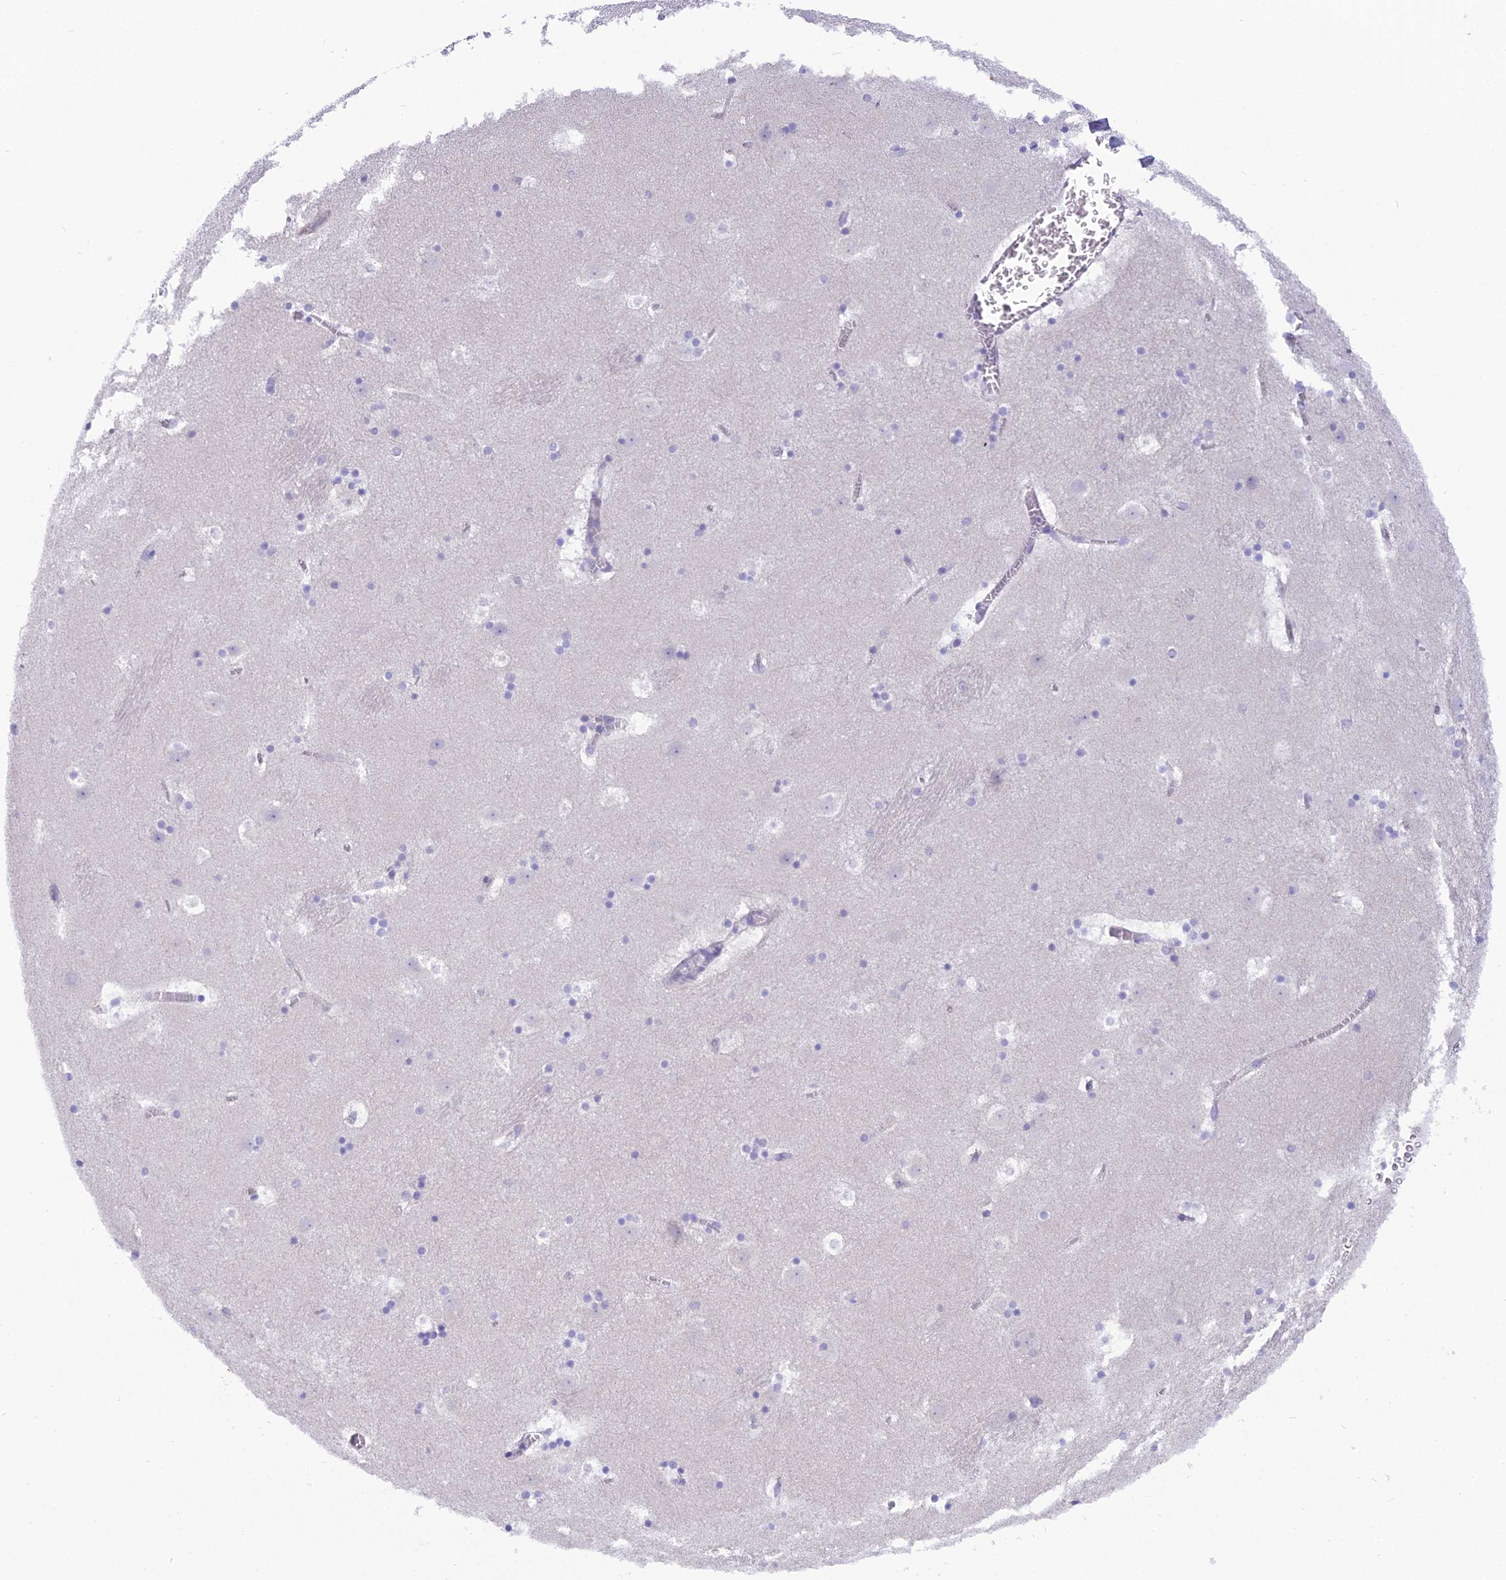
{"staining": {"intensity": "negative", "quantity": "none", "location": "none"}, "tissue": "caudate", "cell_type": "Glial cells", "image_type": "normal", "snomed": [{"axis": "morphology", "description": "Normal tissue, NOS"}, {"axis": "topography", "description": "Lateral ventricle wall"}], "caption": "IHC image of unremarkable caudate: caudate stained with DAB reveals no significant protein expression in glial cells.", "gene": "KIAA0408", "patient": {"sex": "male", "age": 45}}